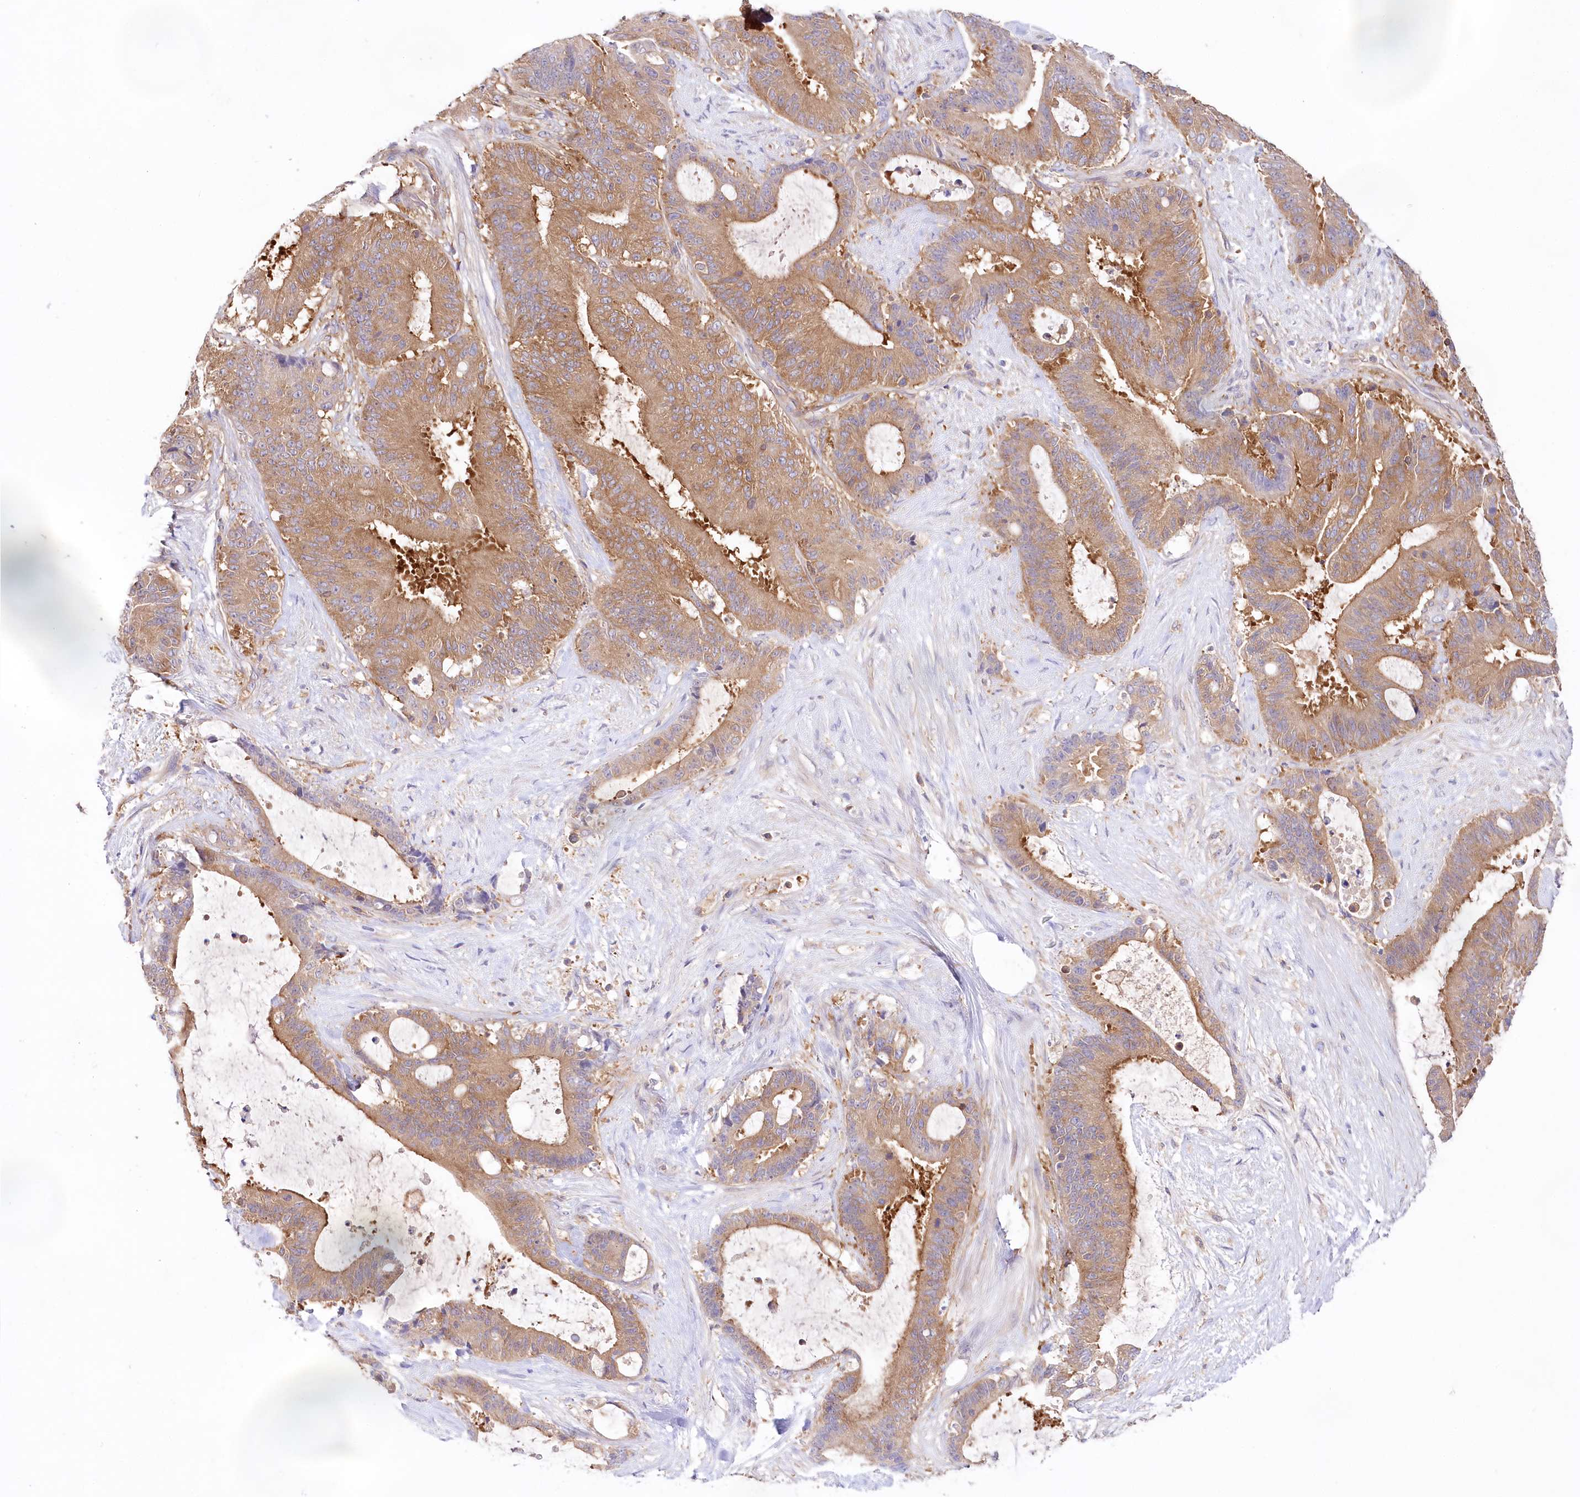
{"staining": {"intensity": "moderate", "quantity": ">75%", "location": "cytoplasmic/membranous"}, "tissue": "liver cancer", "cell_type": "Tumor cells", "image_type": "cancer", "snomed": [{"axis": "morphology", "description": "Normal tissue, NOS"}, {"axis": "morphology", "description": "Cholangiocarcinoma"}, {"axis": "topography", "description": "Liver"}, {"axis": "topography", "description": "Peripheral nerve tissue"}], "caption": "Cholangiocarcinoma (liver) was stained to show a protein in brown. There is medium levels of moderate cytoplasmic/membranous positivity in about >75% of tumor cells. (Stains: DAB in brown, nuclei in blue, Microscopy: brightfield microscopy at high magnification).", "gene": "ABRAXAS2", "patient": {"sex": "female", "age": 73}}